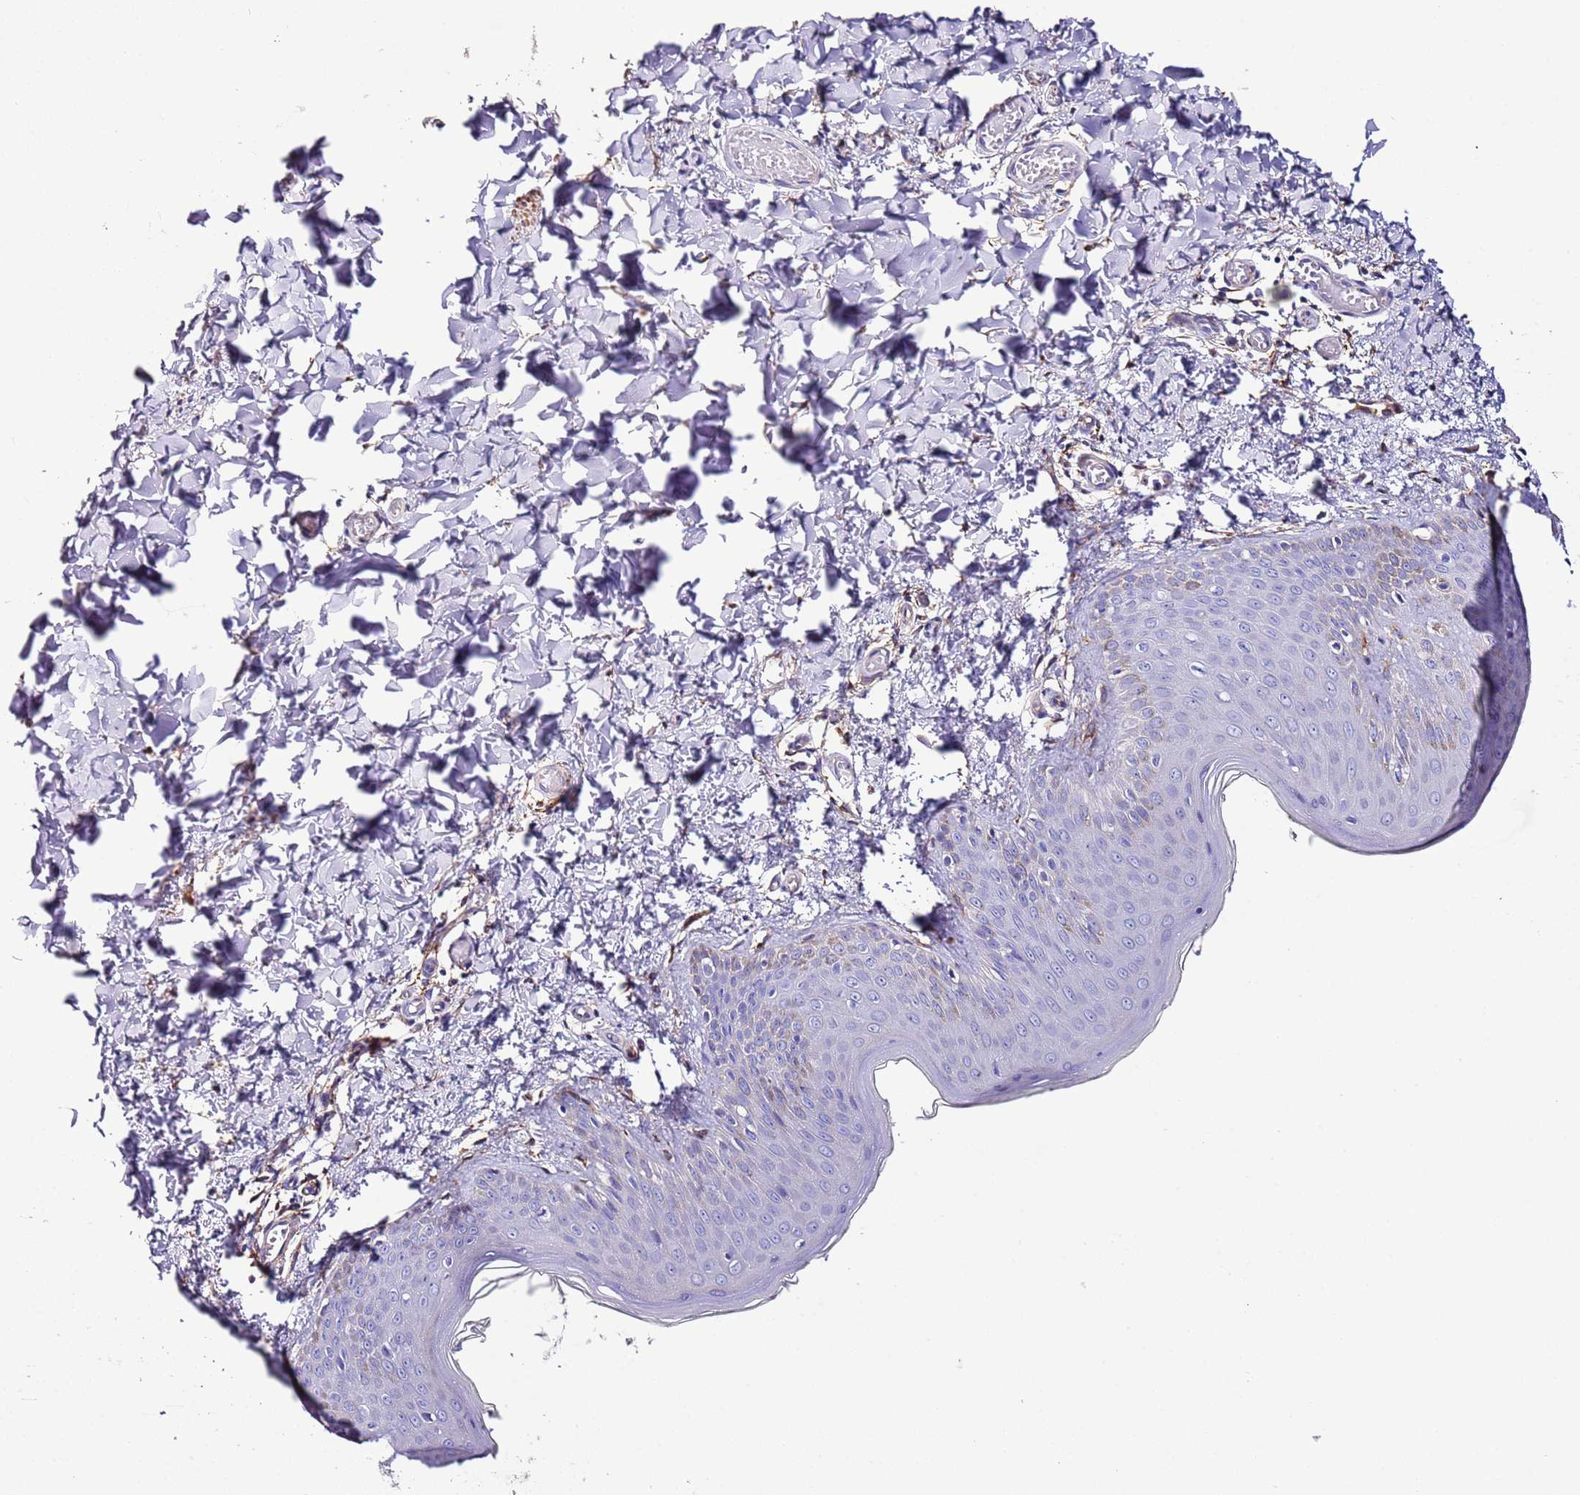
{"staining": {"intensity": "moderate", "quantity": "25%-75%", "location": "cytoplasmic/membranous"}, "tissue": "skin", "cell_type": "Fibroblasts", "image_type": "normal", "snomed": [{"axis": "morphology", "description": "Normal tissue, NOS"}, {"axis": "topography", "description": "Skin"}], "caption": "Immunohistochemistry (IHC) of normal skin reveals medium levels of moderate cytoplasmic/membranous expression in about 25%-75% of fibroblasts. (Brightfield microscopy of DAB IHC at high magnification).", "gene": "FAM174C", "patient": {"sex": "male", "age": 36}}